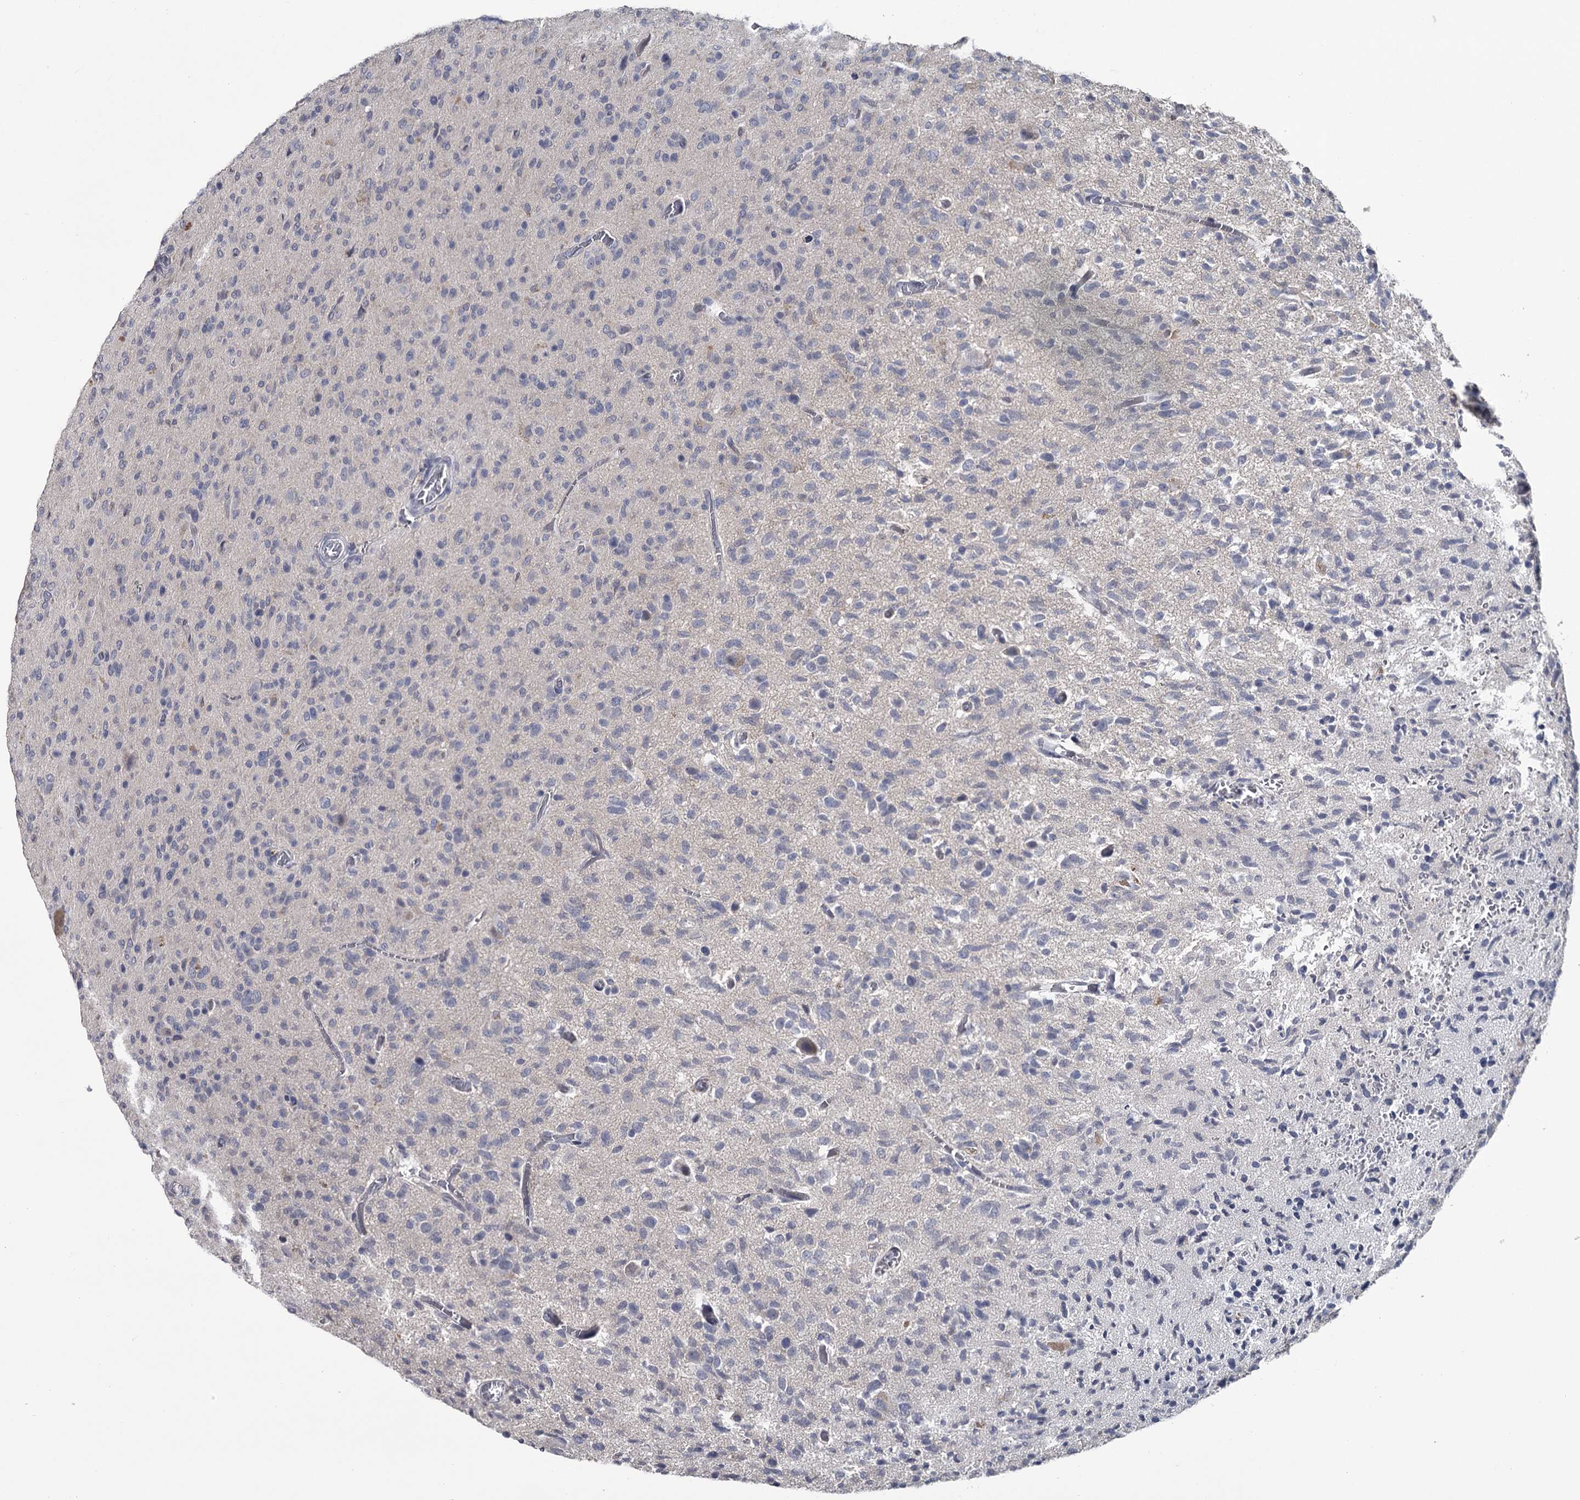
{"staining": {"intensity": "negative", "quantity": "none", "location": "none"}, "tissue": "glioma", "cell_type": "Tumor cells", "image_type": "cancer", "snomed": [{"axis": "morphology", "description": "Glioma, malignant, High grade"}, {"axis": "topography", "description": "Brain"}], "caption": "The immunohistochemistry (IHC) histopathology image has no significant staining in tumor cells of glioma tissue.", "gene": "DAO", "patient": {"sex": "female", "age": 57}}